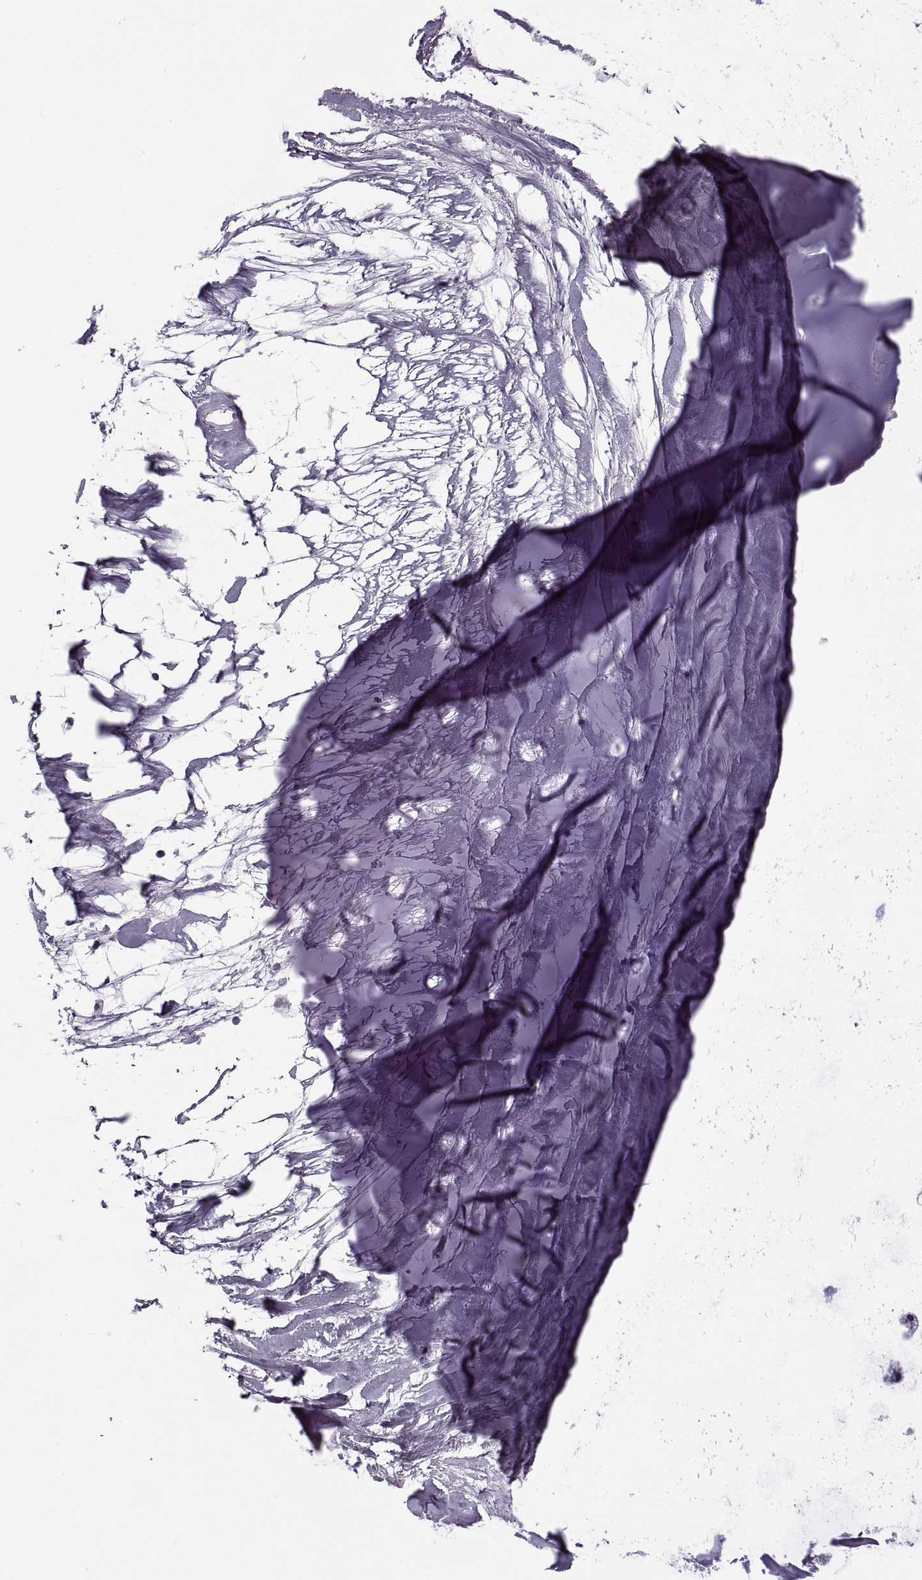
{"staining": {"intensity": "negative", "quantity": "none", "location": "none"}, "tissue": "soft tissue", "cell_type": "Chondrocytes", "image_type": "normal", "snomed": [{"axis": "morphology", "description": "Normal tissue, NOS"}, {"axis": "morphology", "description": "Squamous cell carcinoma, NOS"}, {"axis": "topography", "description": "Cartilage tissue"}, {"axis": "topography", "description": "Lung"}], "caption": "Immunohistochemistry (IHC) micrograph of benign soft tissue: soft tissue stained with DAB displays no significant protein staining in chondrocytes.", "gene": "TBC1D3B", "patient": {"sex": "male", "age": 66}}